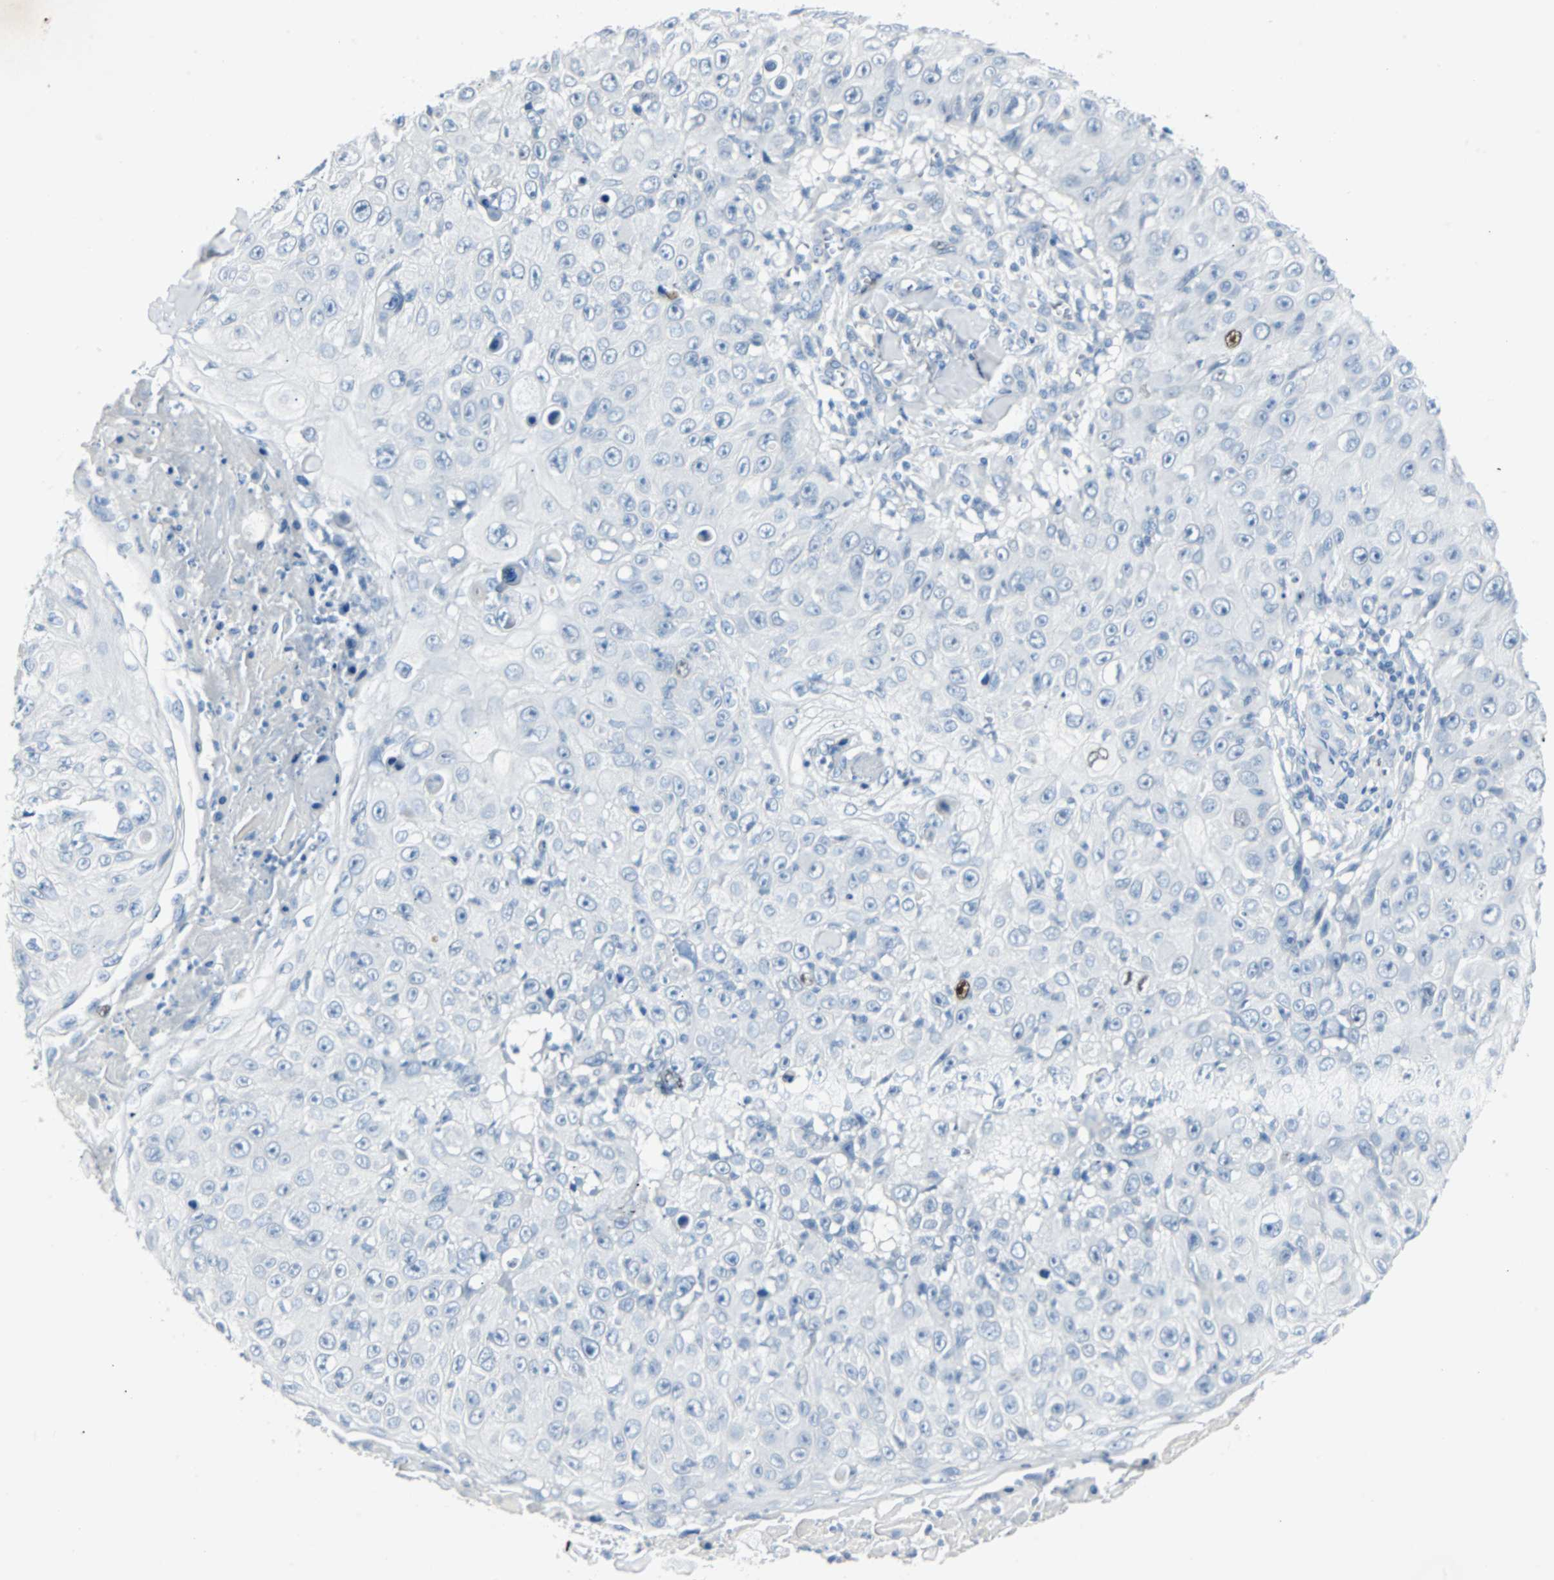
{"staining": {"intensity": "negative", "quantity": "none", "location": "none"}, "tissue": "skin cancer", "cell_type": "Tumor cells", "image_type": "cancer", "snomed": [{"axis": "morphology", "description": "Squamous cell carcinoma, NOS"}, {"axis": "topography", "description": "Skin"}], "caption": "Squamous cell carcinoma (skin) stained for a protein using immunohistochemistry (IHC) reveals no expression tumor cells.", "gene": "IL33", "patient": {"sex": "male", "age": 86}}